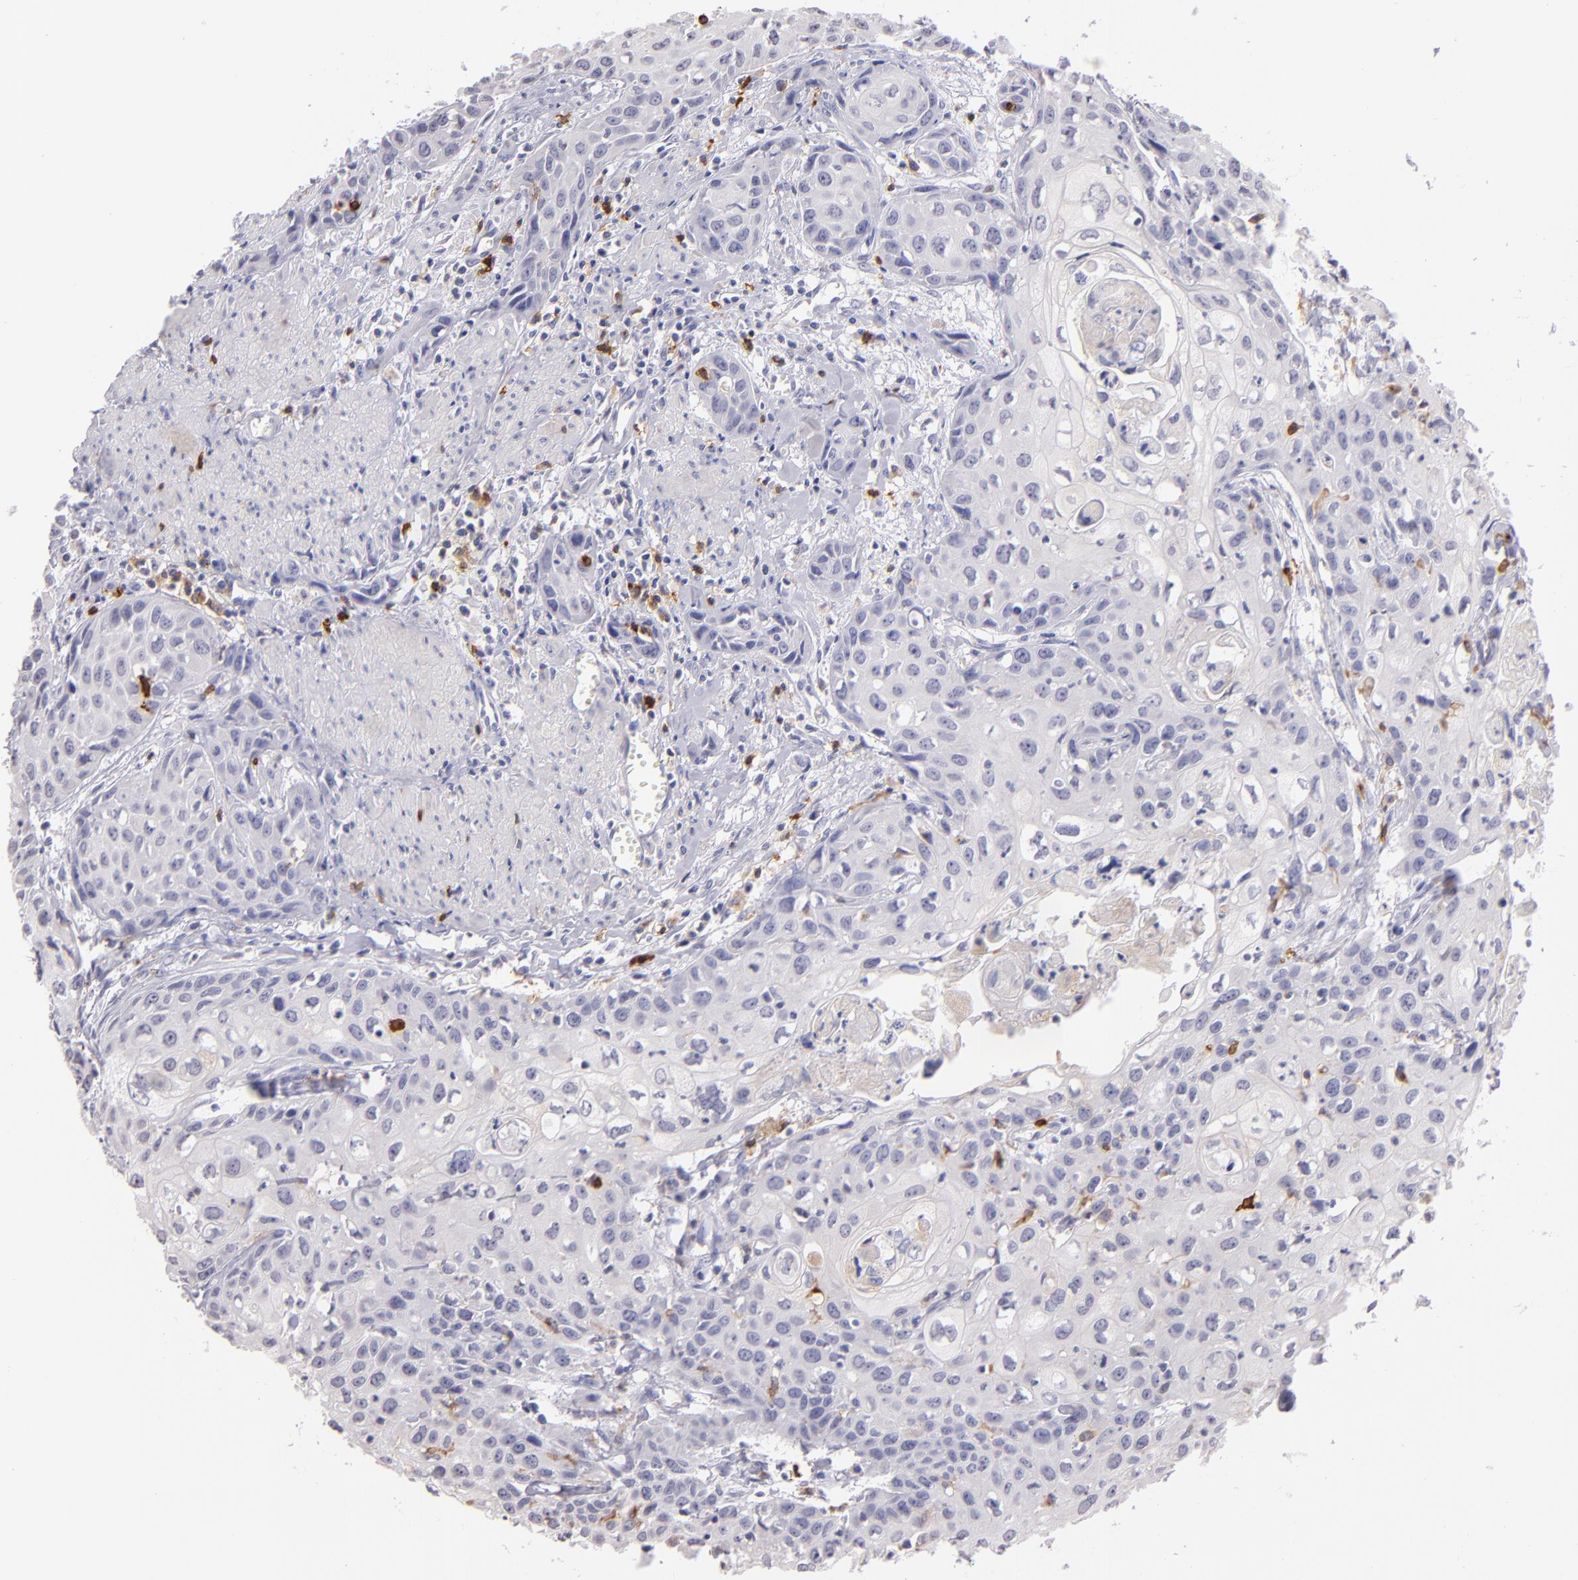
{"staining": {"intensity": "negative", "quantity": "none", "location": "none"}, "tissue": "urothelial cancer", "cell_type": "Tumor cells", "image_type": "cancer", "snomed": [{"axis": "morphology", "description": "Urothelial carcinoma, High grade"}, {"axis": "topography", "description": "Urinary bladder"}], "caption": "Human high-grade urothelial carcinoma stained for a protein using immunohistochemistry shows no staining in tumor cells.", "gene": "IL2RA", "patient": {"sex": "male", "age": 54}}